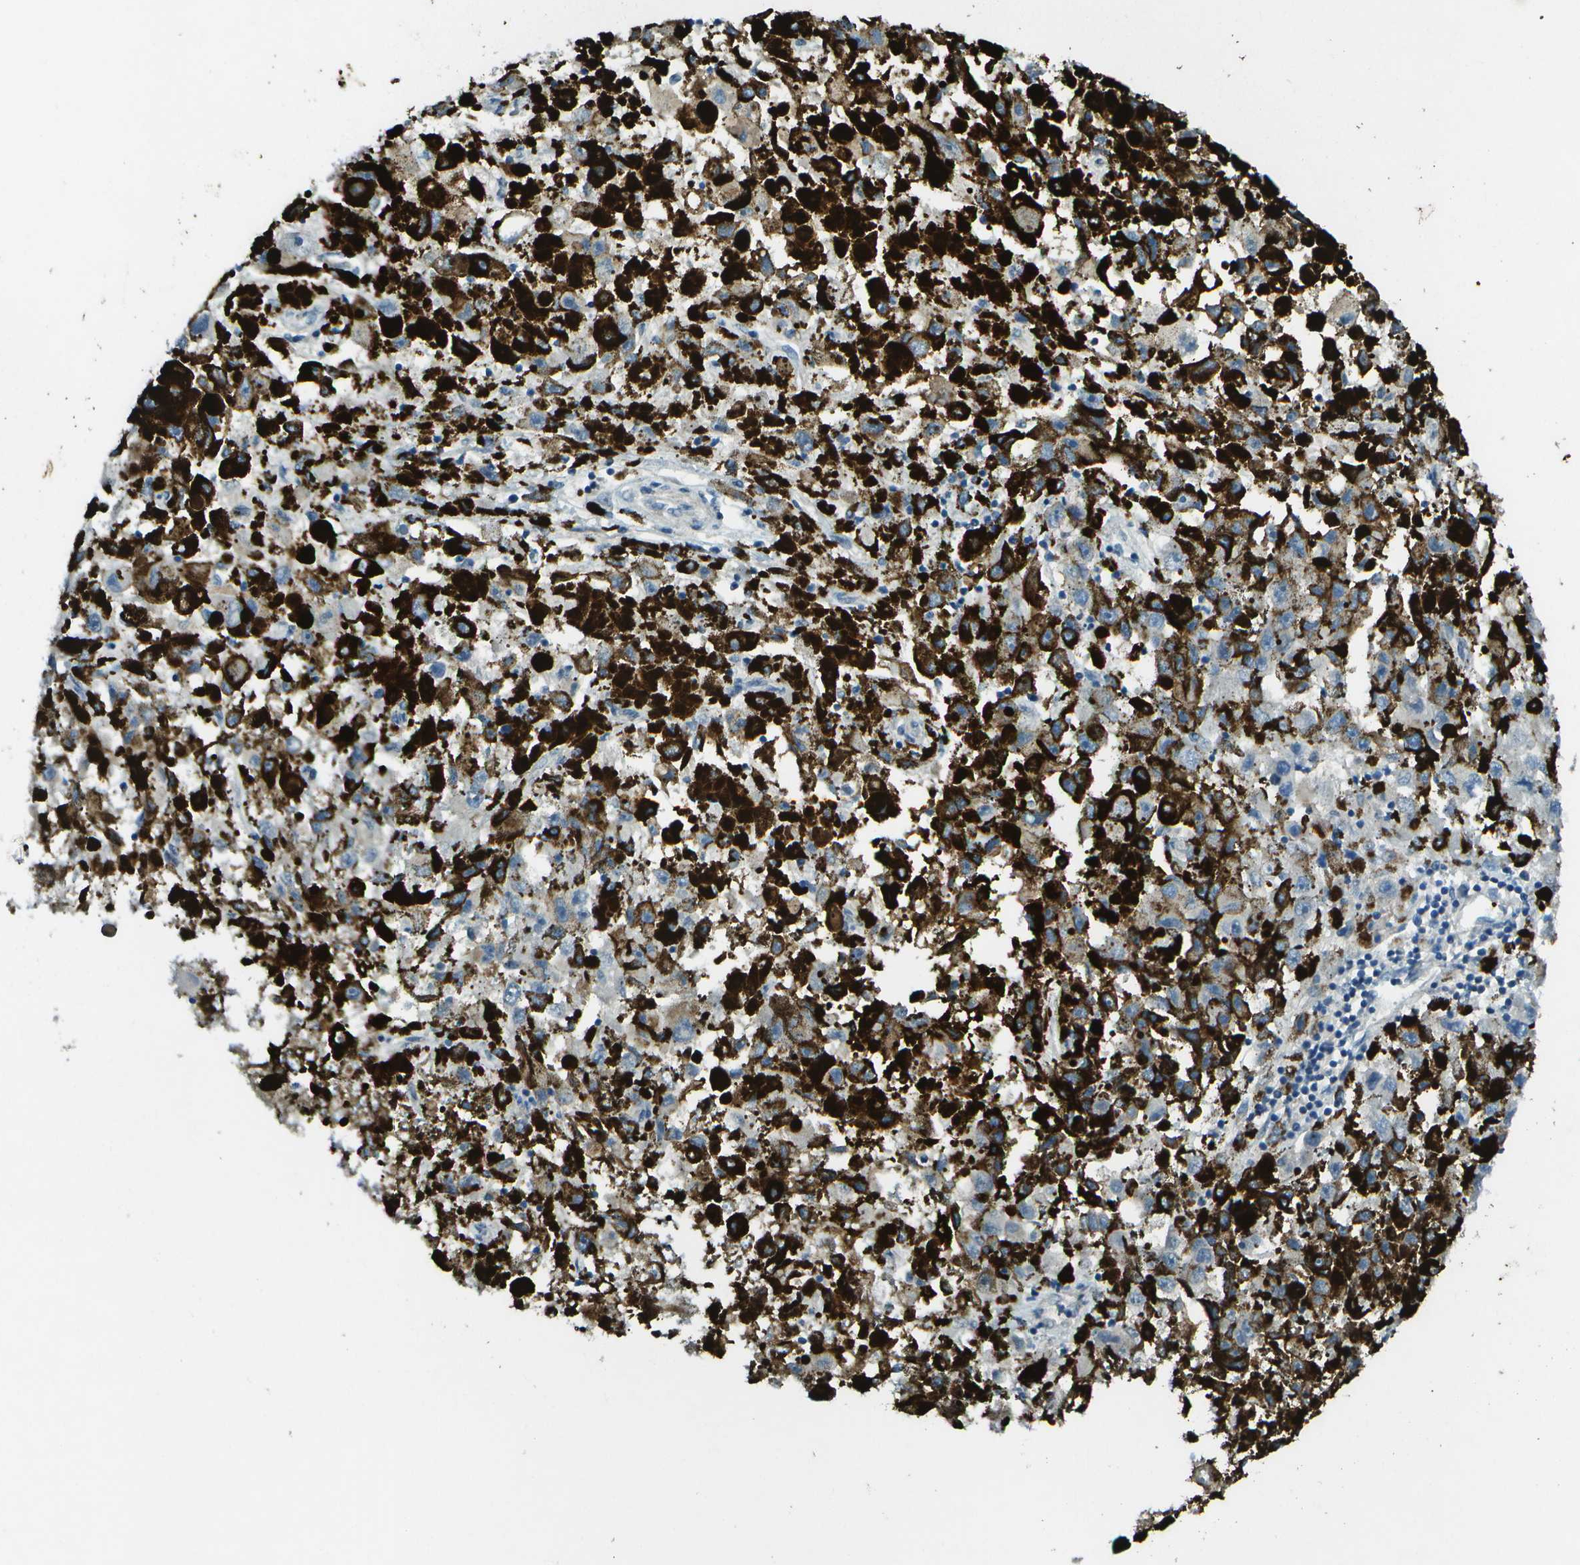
{"staining": {"intensity": "negative", "quantity": "none", "location": "none"}, "tissue": "melanoma", "cell_type": "Tumor cells", "image_type": "cancer", "snomed": [{"axis": "morphology", "description": "Malignant melanoma, NOS"}, {"axis": "topography", "description": "Skin"}], "caption": "Tumor cells are negative for protein expression in human malignant melanoma.", "gene": "LGI2", "patient": {"sex": "female", "age": 104}}